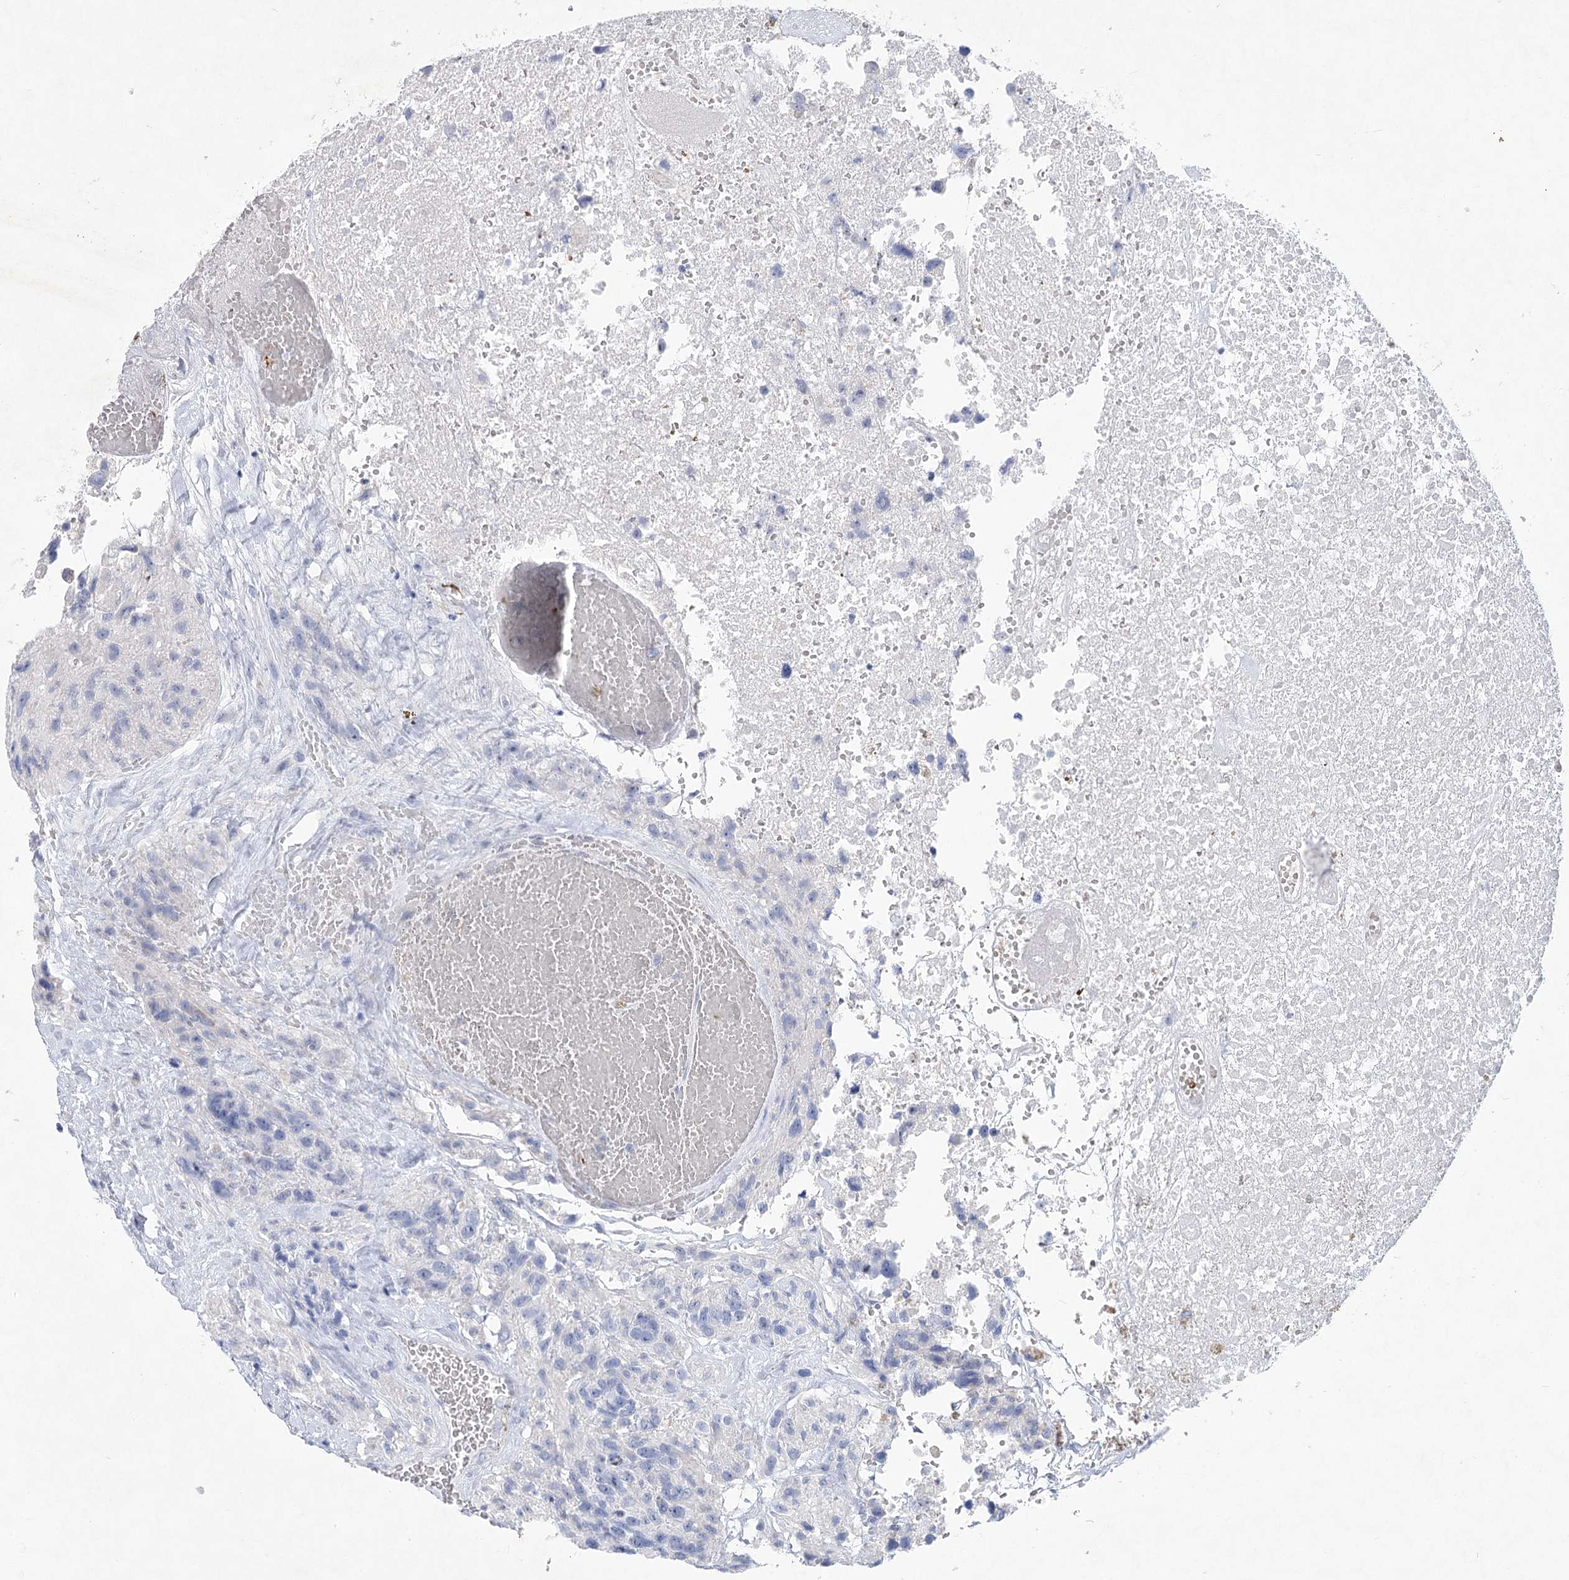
{"staining": {"intensity": "negative", "quantity": "none", "location": "none"}, "tissue": "glioma", "cell_type": "Tumor cells", "image_type": "cancer", "snomed": [{"axis": "morphology", "description": "Glioma, malignant, High grade"}, {"axis": "topography", "description": "Brain"}], "caption": "This is an immunohistochemistry (IHC) micrograph of glioma. There is no positivity in tumor cells.", "gene": "WDR74", "patient": {"sex": "male", "age": 69}}